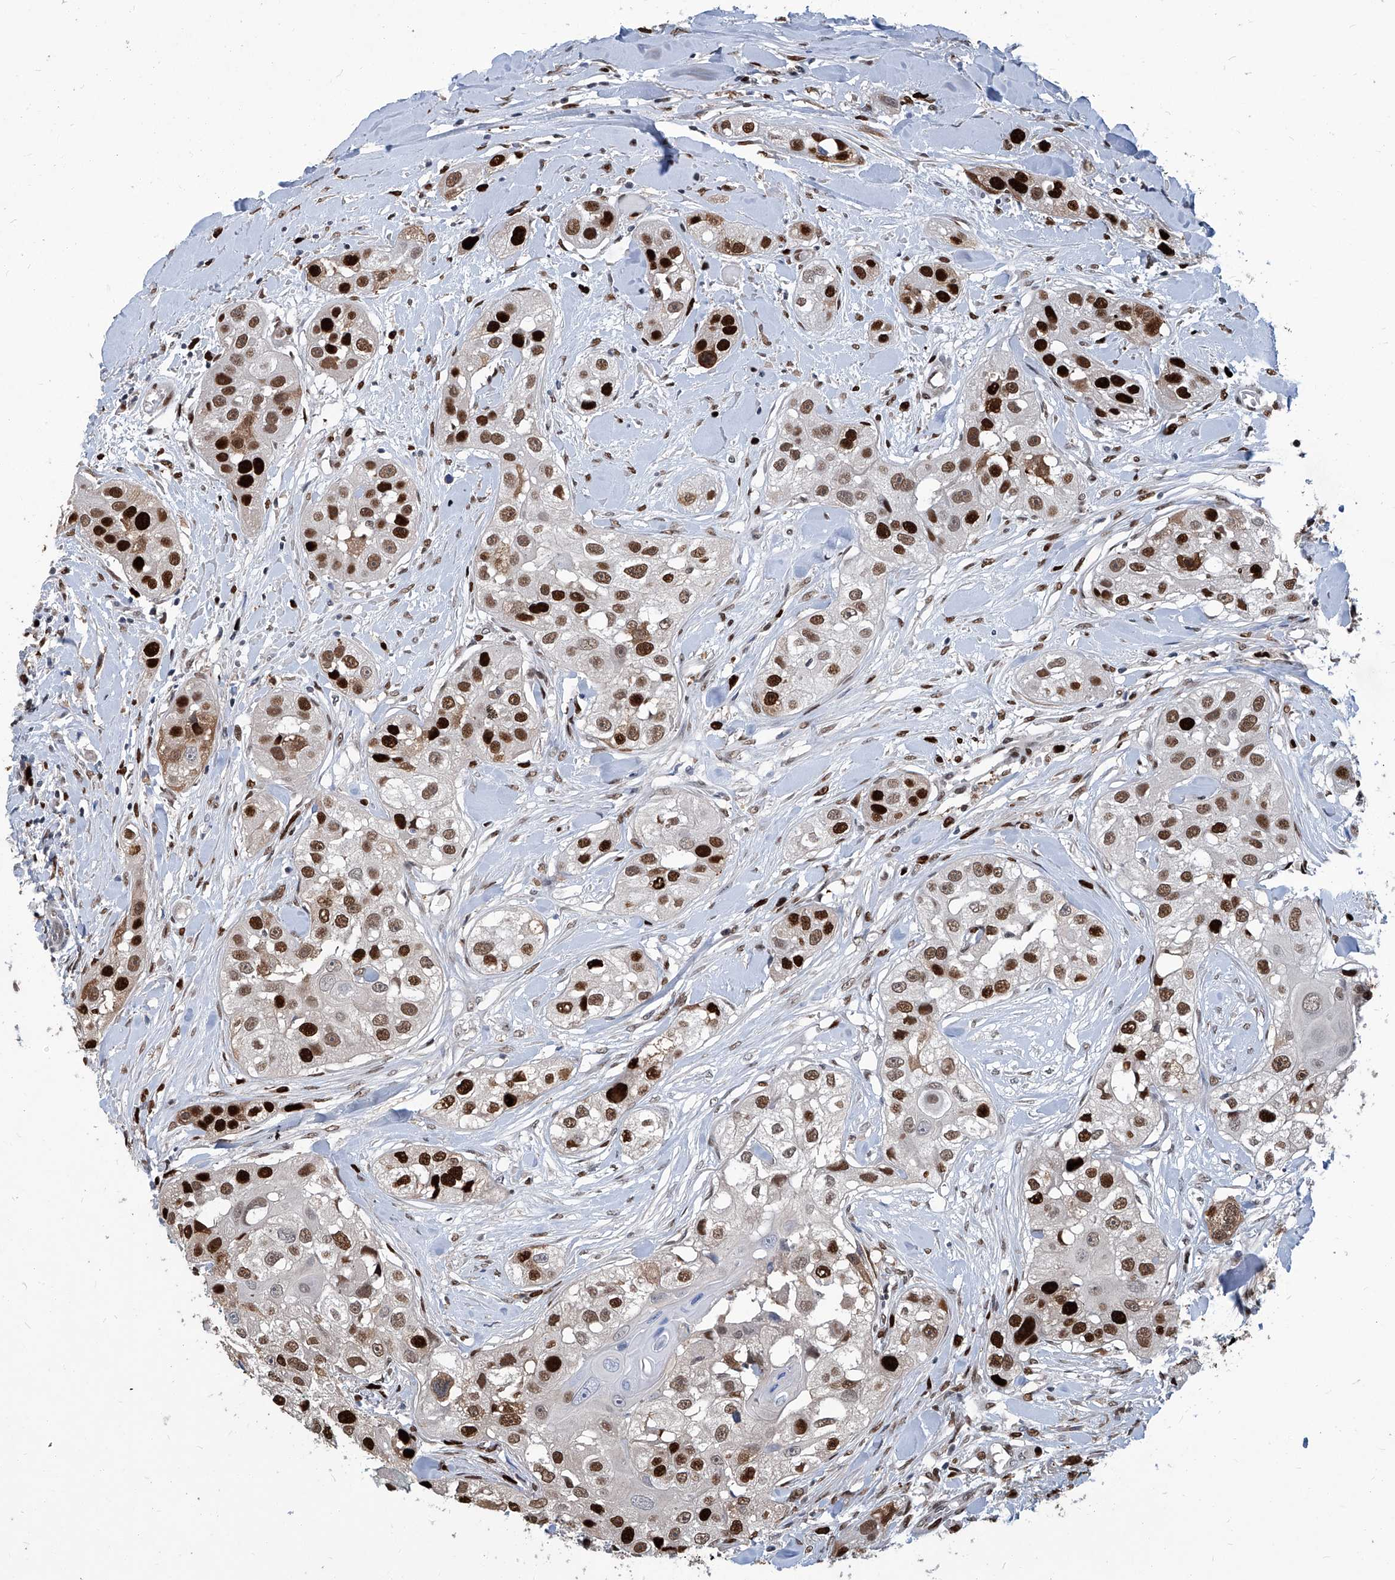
{"staining": {"intensity": "strong", "quantity": ">75%", "location": "nuclear"}, "tissue": "head and neck cancer", "cell_type": "Tumor cells", "image_type": "cancer", "snomed": [{"axis": "morphology", "description": "Normal tissue, NOS"}, {"axis": "morphology", "description": "Squamous cell carcinoma, NOS"}, {"axis": "topography", "description": "Skeletal muscle"}, {"axis": "topography", "description": "Head-Neck"}], "caption": "An image of head and neck cancer (squamous cell carcinoma) stained for a protein shows strong nuclear brown staining in tumor cells. Nuclei are stained in blue.", "gene": "PCNA", "patient": {"sex": "male", "age": 51}}